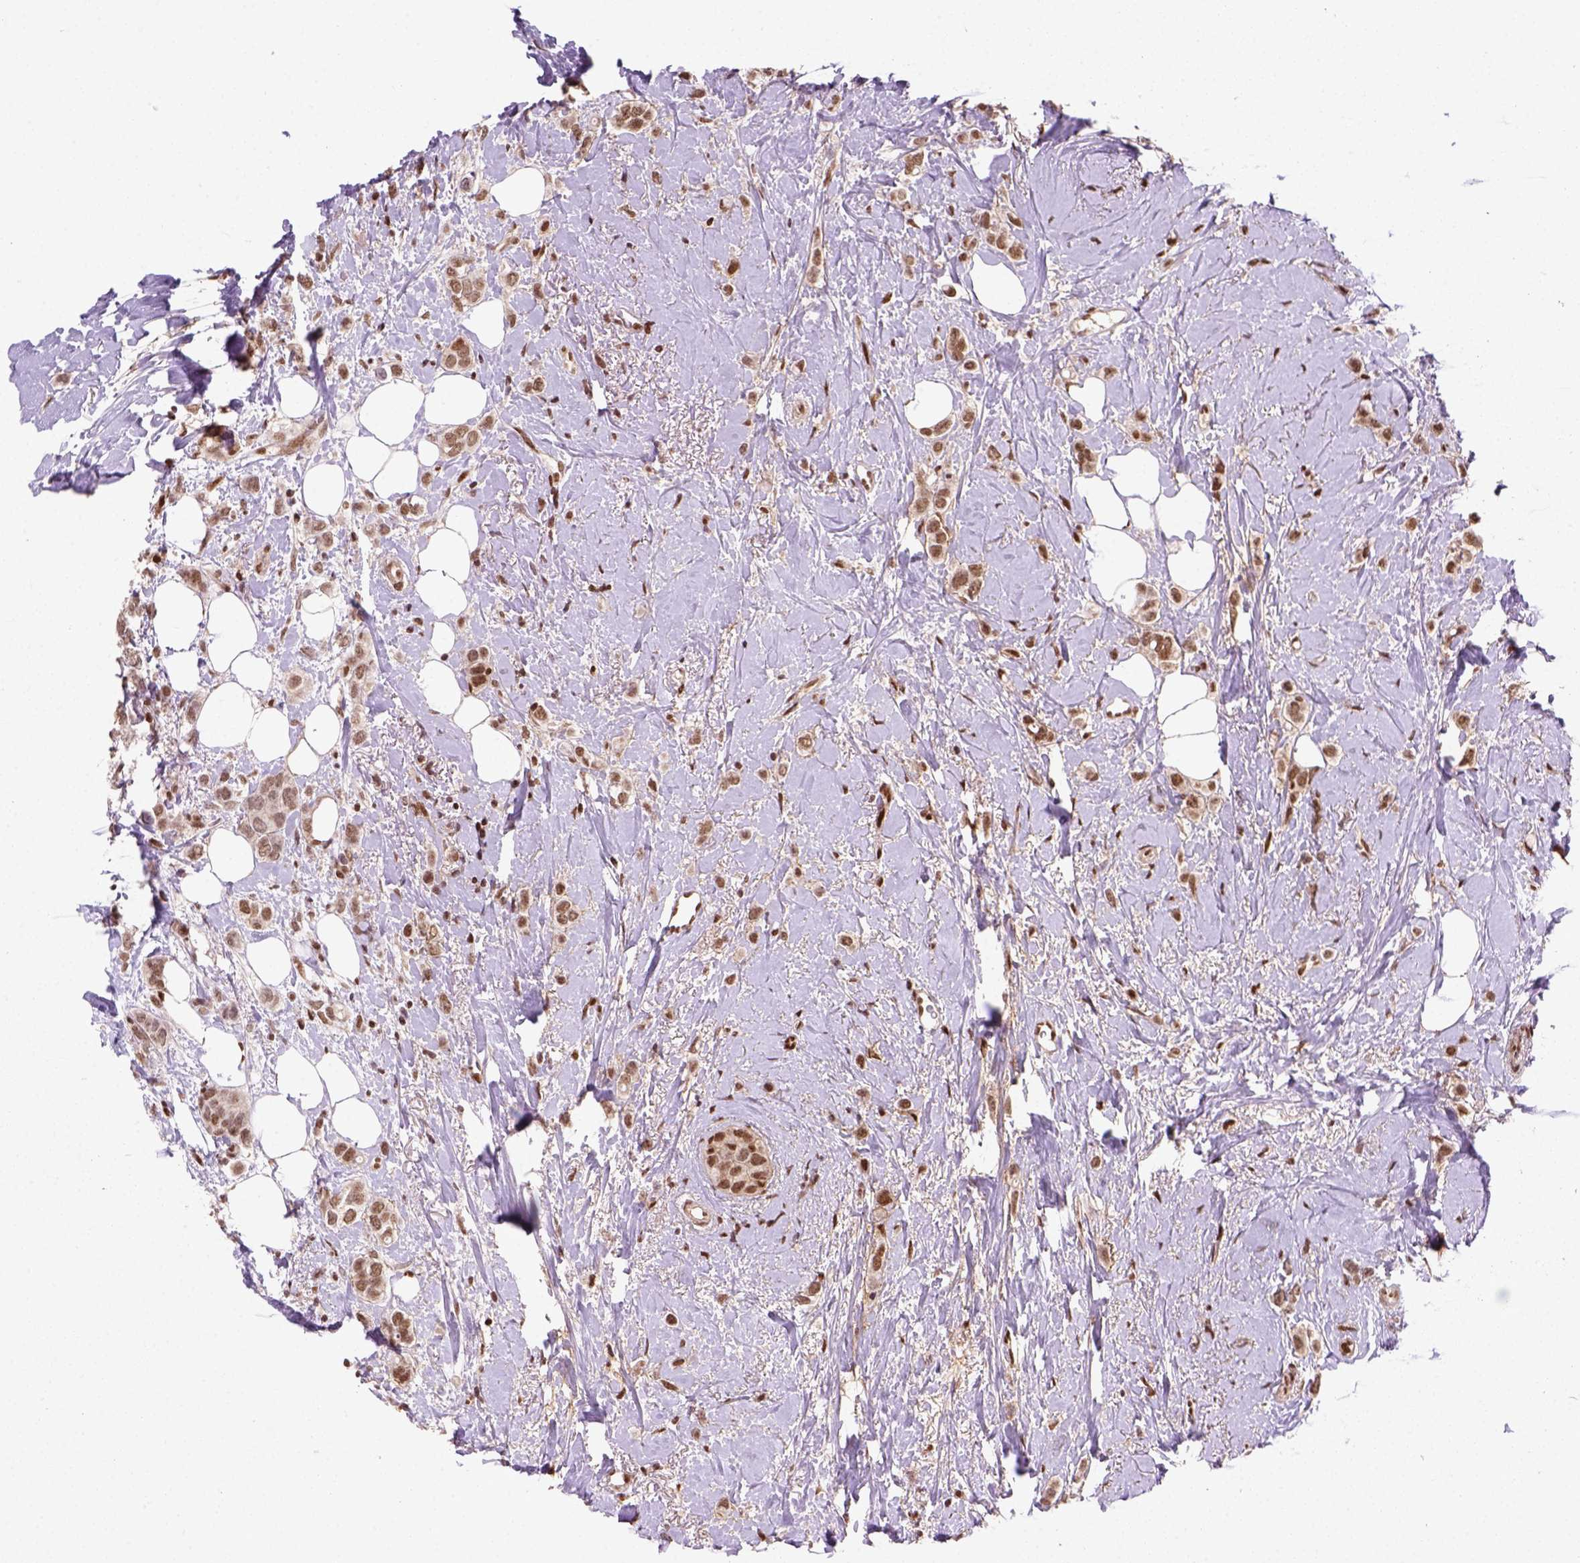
{"staining": {"intensity": "moderate", "quantity": ">75%", "location": "nuclear"}, "tissue": "breast cancer", "cell_type": "Tumor cells", "image_type": "cancer", "snomed": [{"axis": "morphology", "description": "Lobular carcinoma"}, {"axis": "topography", "description": "Breast"}], "caption": "Immunohistochemical staining of lobular carcinoma (breast) reveals medium levels of moderate nuclear protein staining in about >75% of tumor cells.", "gene": "MGMT", "patient": {"sex": "female", "age": 66}}